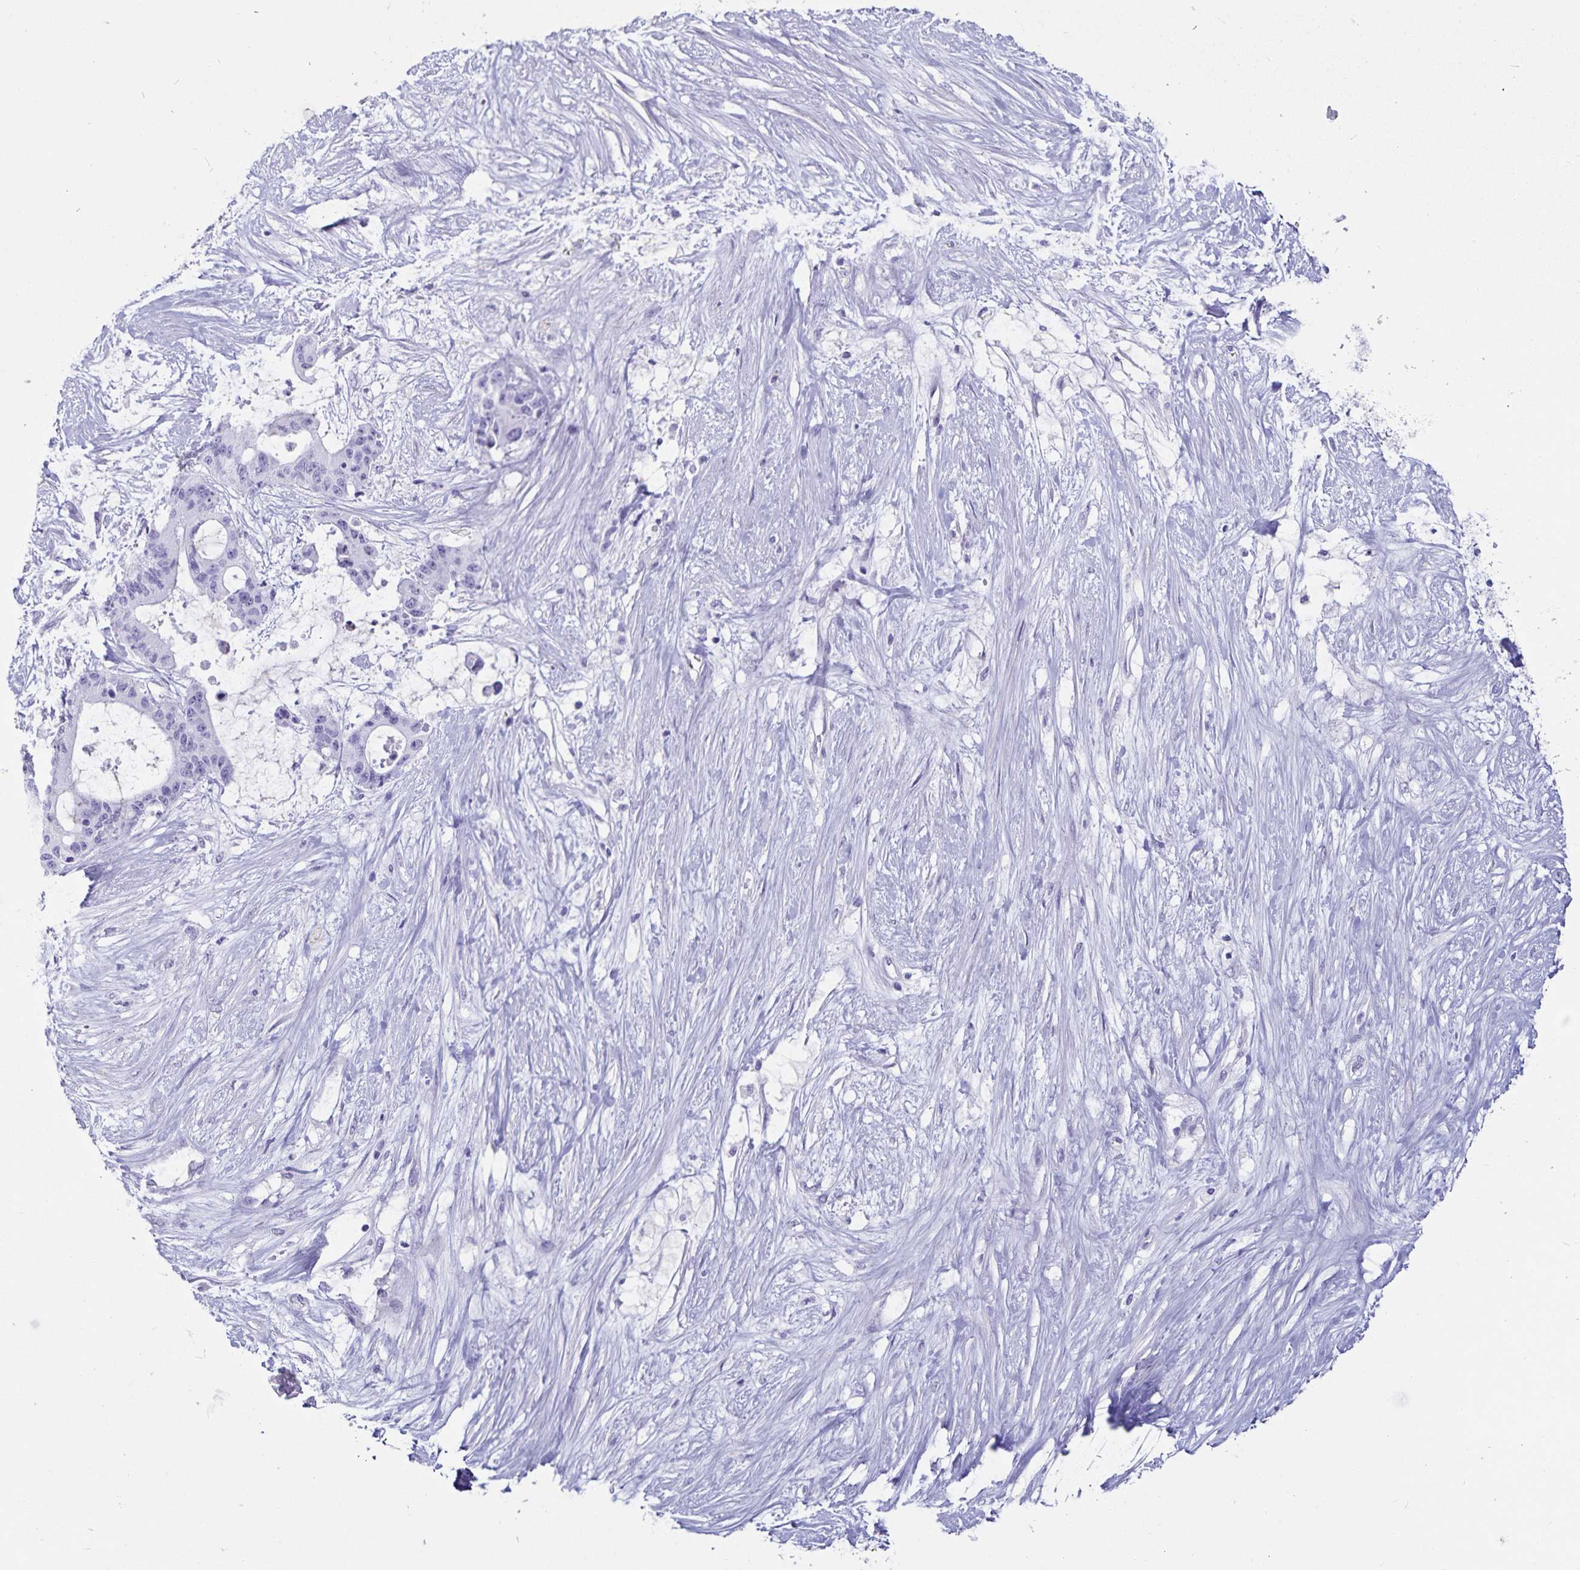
{"staining": {"intensity": "negative", "quantity": "none", "location": "none"}, "tissue": "liver cancer", "cell_type": "Tumor cells", "image_type": "cancer", "snomed": [{"axis": "morphology", "description": "Normal tissue, NOS"}, {"axis": "morphology", "description": "Cholangiocarcinoma"}, {"axis": "topography", "description": "Liver"}, {"axis": "topography", "description": "Peripheral nerve tissue"}], "caption": "Immunohistochemical staining of human liver cancer reveals no significant staining in tumor cells.", "gene": "GPR137", "patient": {"sex": "female", "age": 73}}